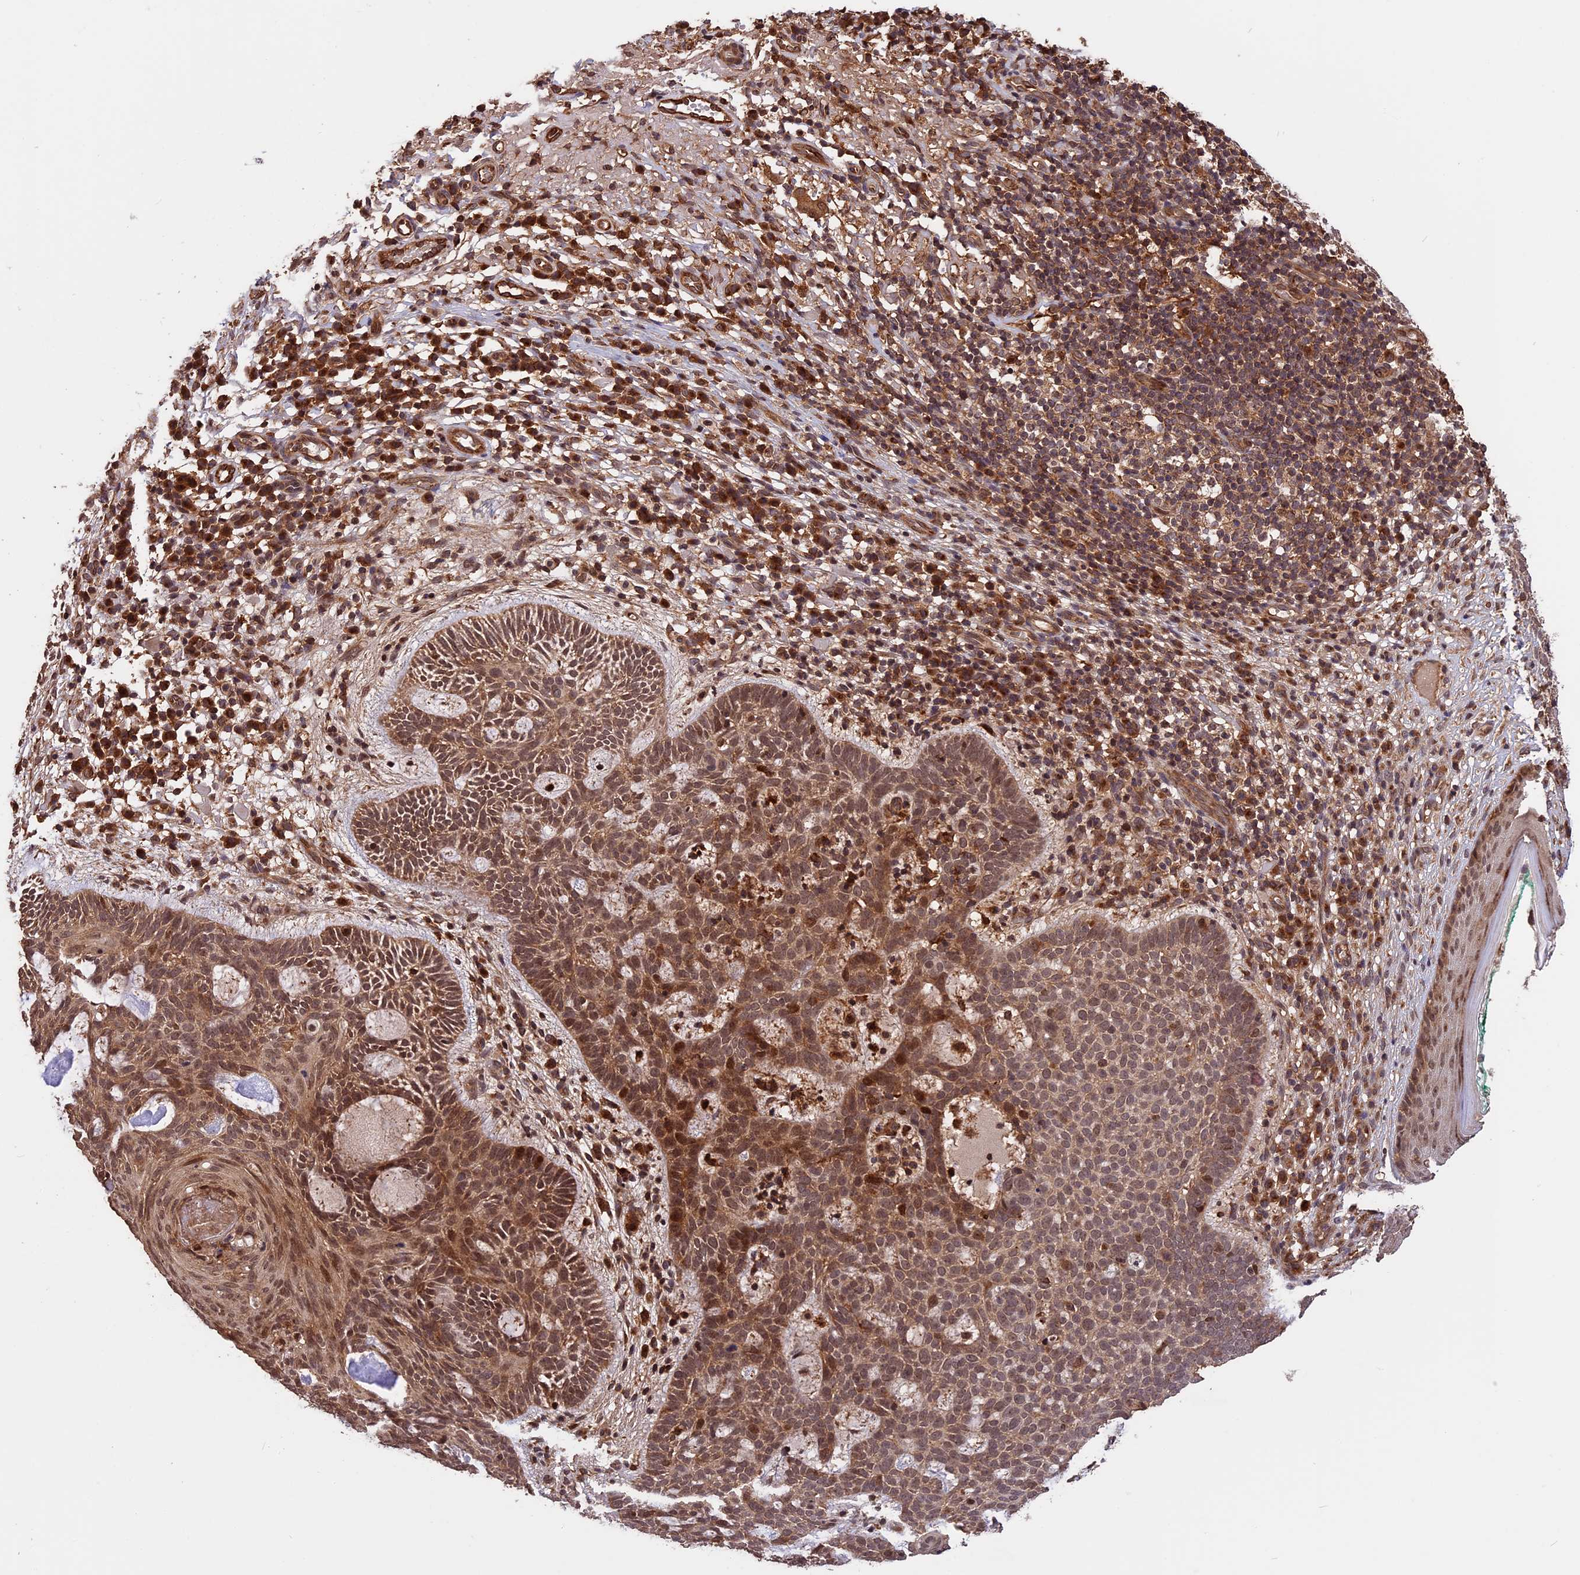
{"staining": {"intensity": "moderate", "quantity": ">75%", "location": "cytoplasmic/membranous,nuclear"}, "tissue": "skin cancer", "cell_type": "Tumor cells", "image_type": "cancer", "snomed": [{"axis": "morphology", "description": "Basal cell carcinoma"}, {"axis": "topography", "description": "Skin"}], "caption": "Skin basal cell carcinoma tissue reveals moderate cytoplasmic/membranous and nuclear expression in about >75% of tumor cells, visualized by immunohistochemistry.", "gene": "ESCO1", "patient": {"sex": "male", "age": 85}}